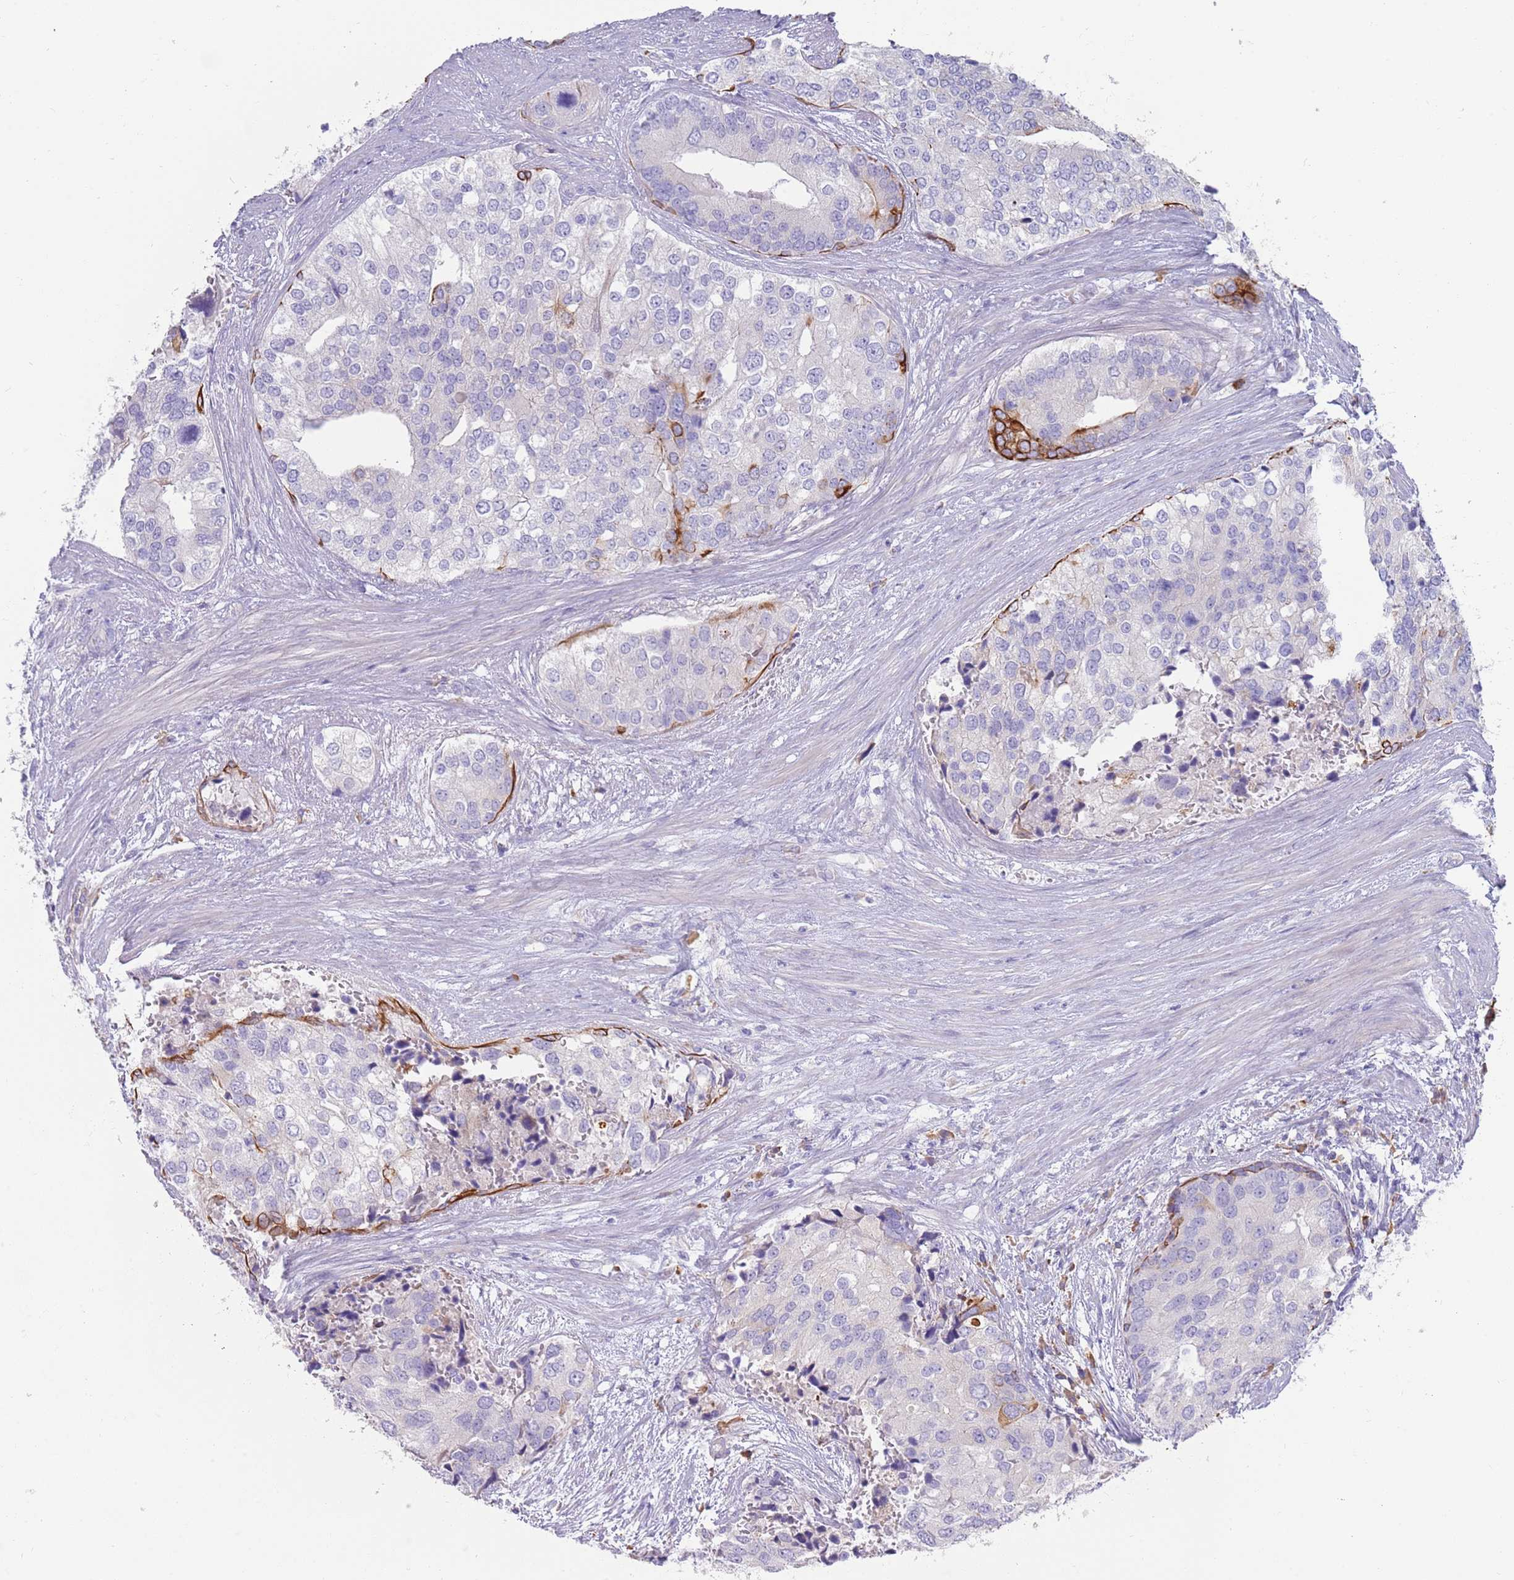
{"staining": {"intensity": "strong", "quantity": "<25%", "location": "cytoplasmic/membranous"}, "tissue": "prostate cancer", "cell_type": "Tumor cells", "image_type": "cancer", "snomed": [{"axis": "morphology", "description": "Adenocarcinoma, High grade"}, {"axis": "topography", "description": "Prostate"}], "caption": "Tumor cells reveal medium levels of strong cytoplasmic/membranous positivity in about <25% of cells in human prostate cancer.", "gene": "CCDC149", "patient": {"sex": "male", "age": 62}}